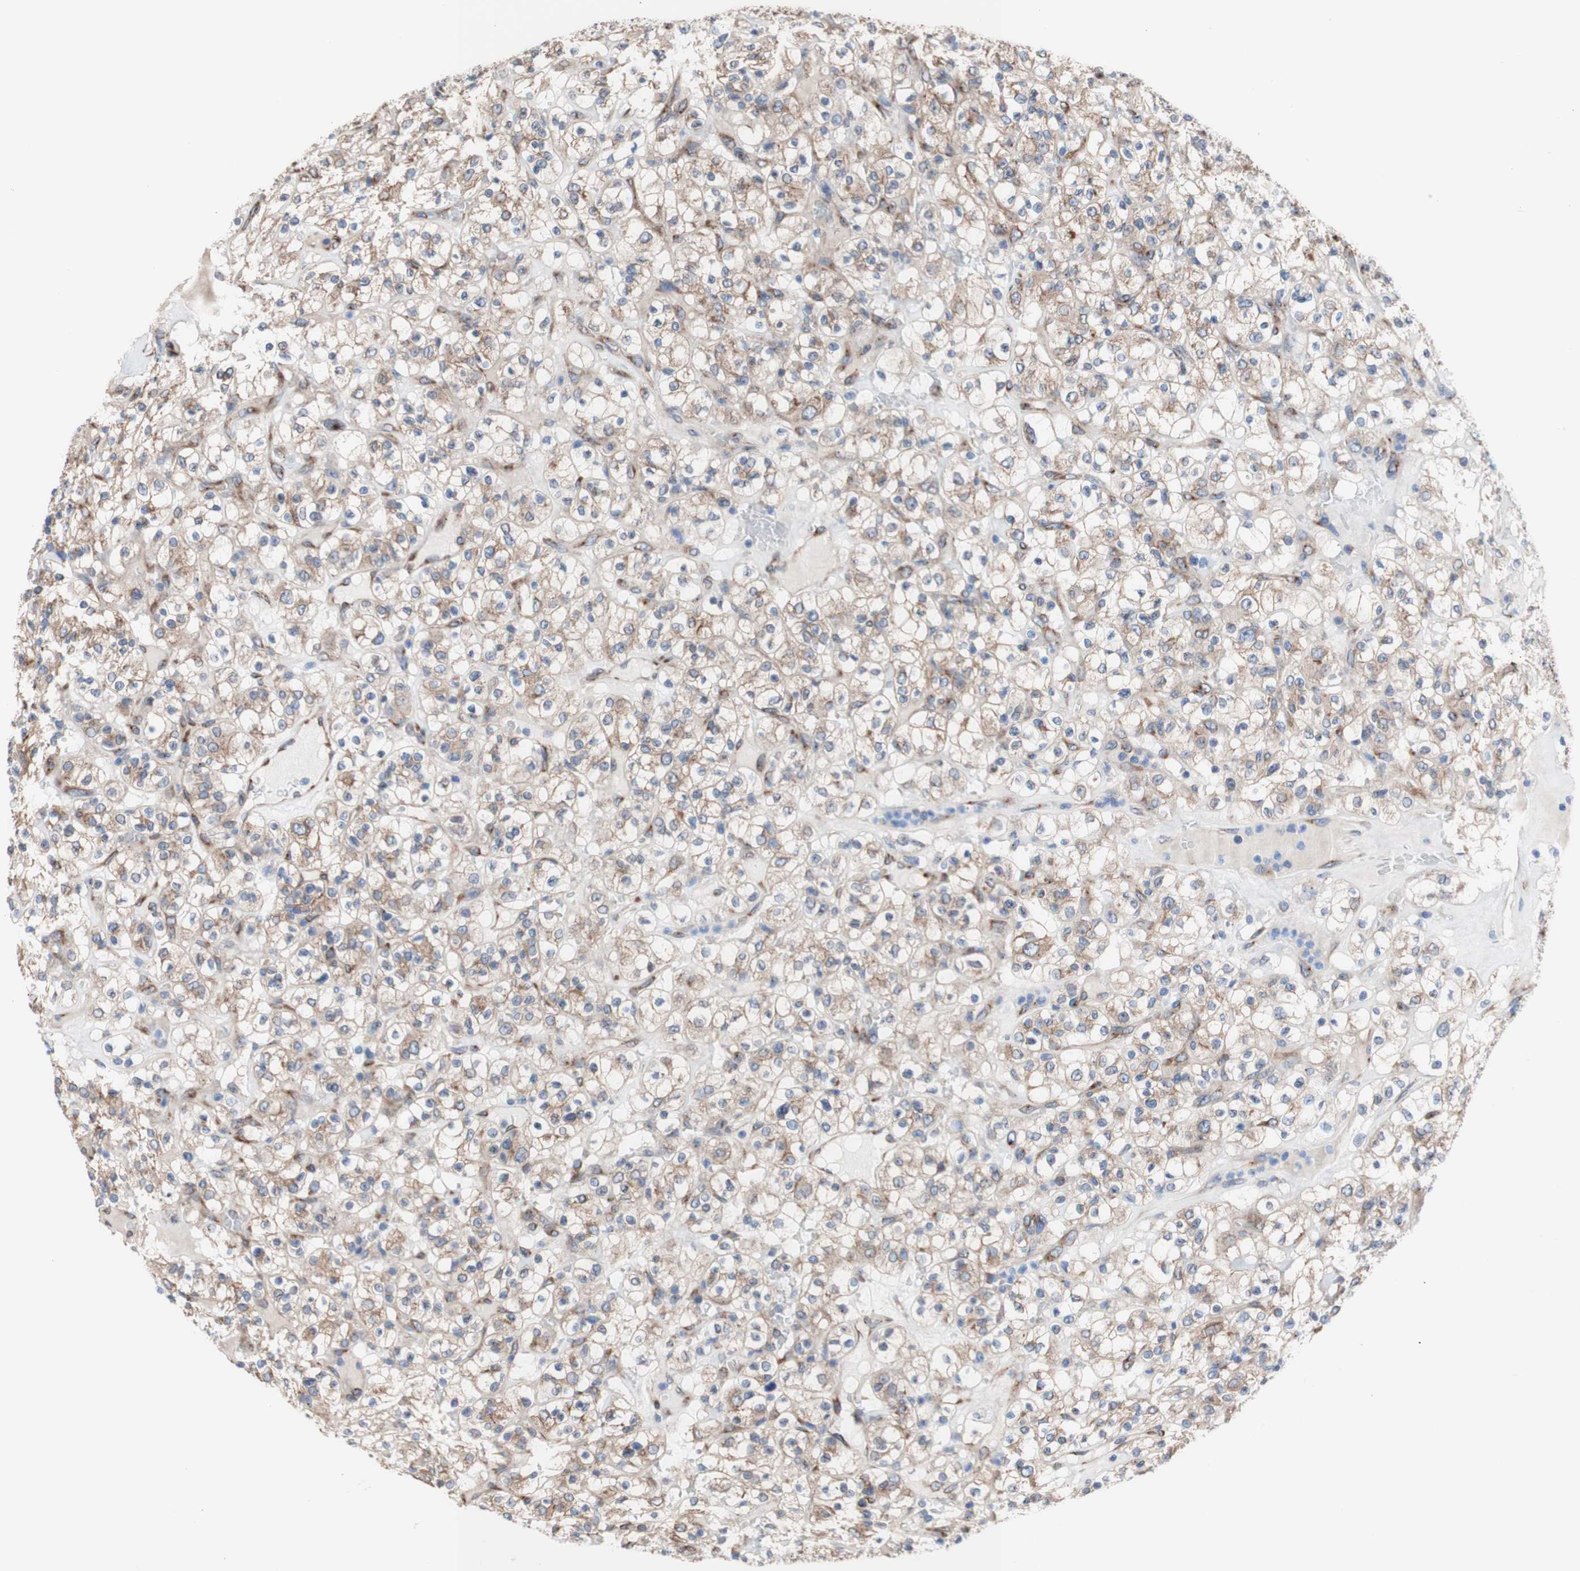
{"staining": {"intensity": "moderate", "quantity": ">75%", "location": "cytoplasmic/membranous"}, "tissue": "renal cancer", "cell_type": "Tumor cells", "image_type": "cancer", "snomed": [{"axis": "morphology", "description": "Normal tissue, NOS"}, {"axis": "morphology", "description": "Adenocarcinoma, NOS"}, {"axis": "topography", "description": "Kidney"}], "caption": "Tumor cells show moderate cytoplasmic/membranous positivity in about >75% of cells in renal cancer (adenocarcinoma). The staining was performed using DAB (3,3'-diaminobenzidine) to visualize the protein expression in brown, while the nuclei were stained in blue with hematoxylin (Magnification: 20x).", "gene": "LRIG3", "patient": {"sex": "female", "age": 72}}